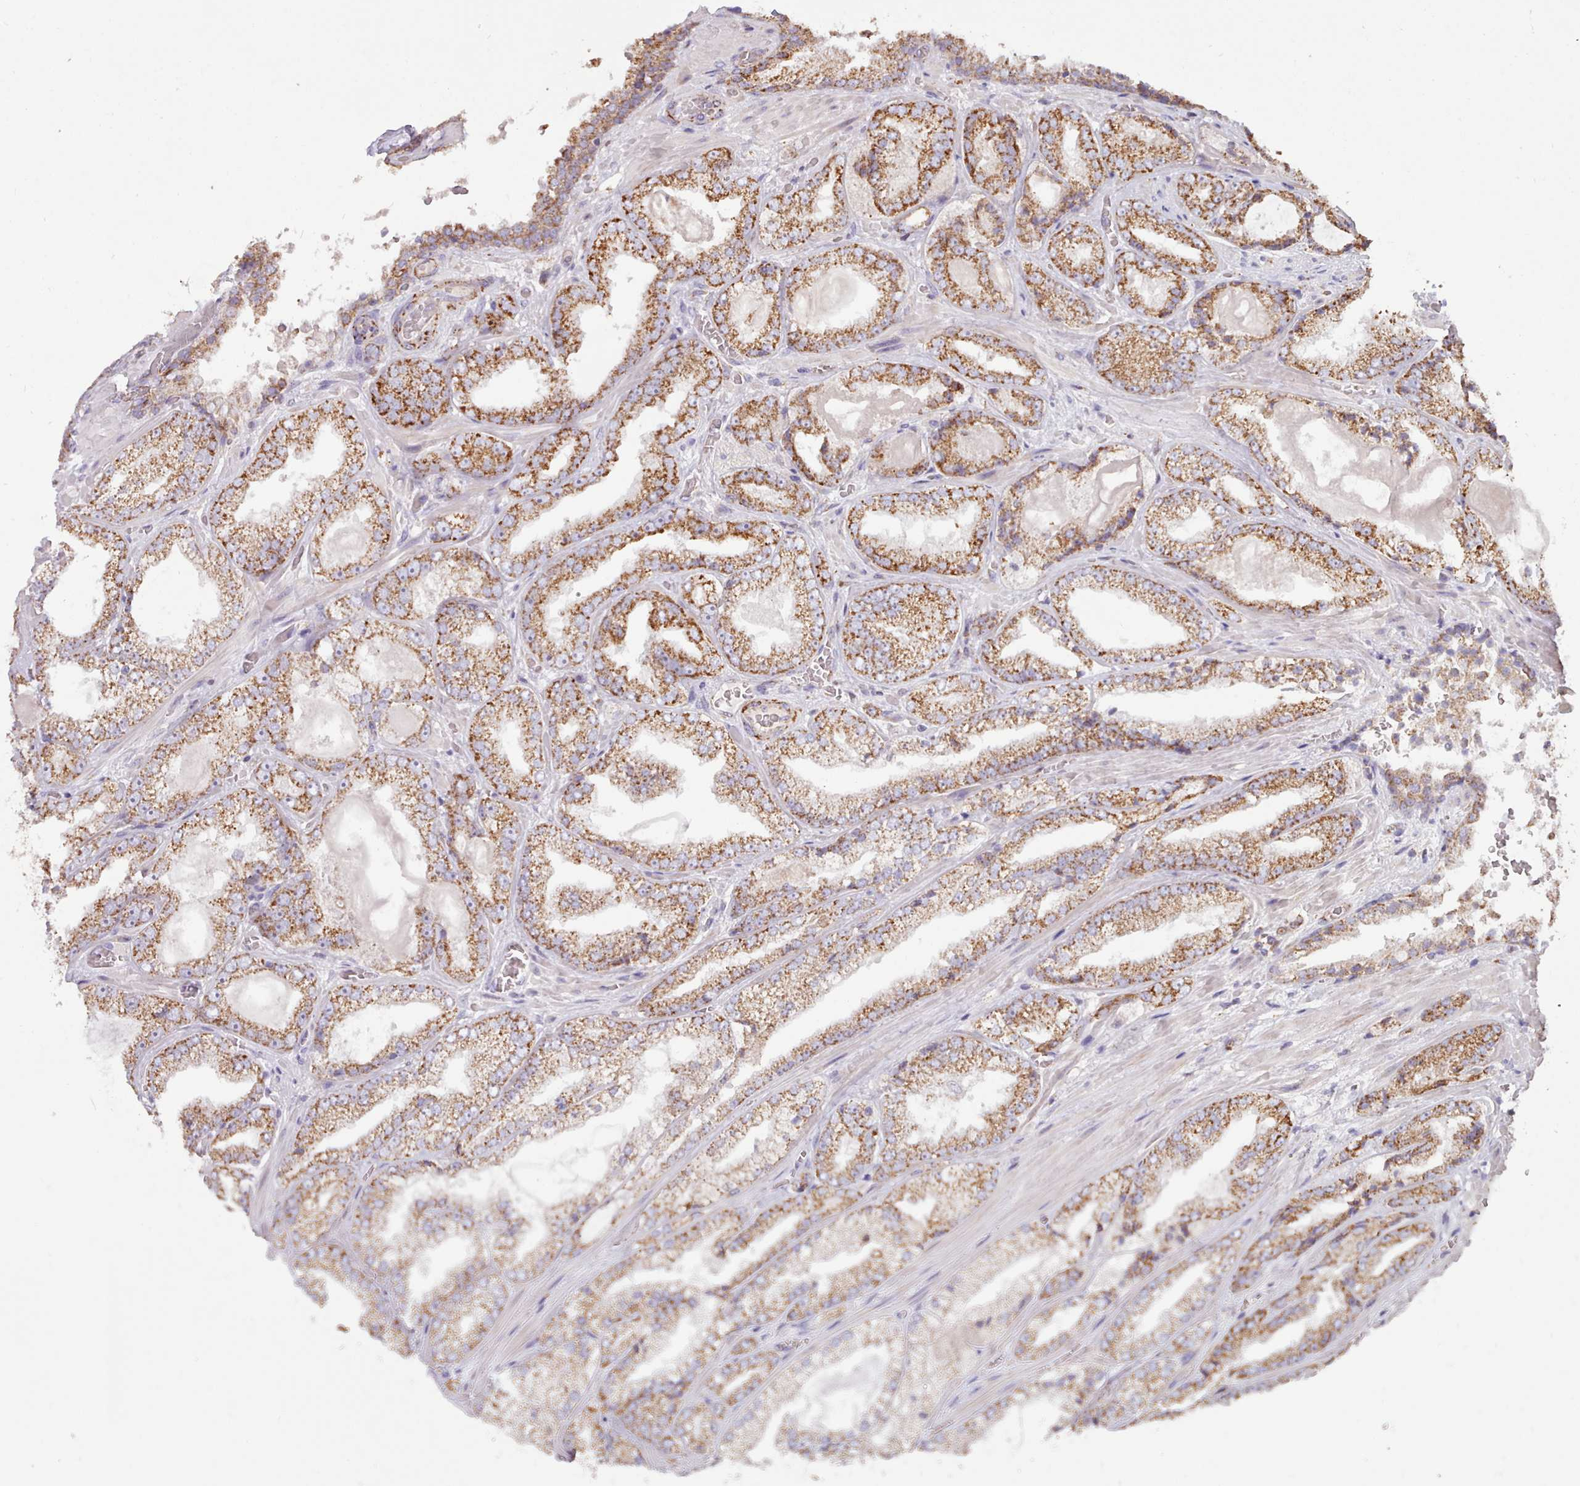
{"staining": {"intensity": "moderate", "quantity": ">75%", "location": "cytoplasmic/membranous"}, "tissue": "prostate cancer", "cell_type": "Tumor cells", "image_type": "cancer", "snomed": [{"axis": "morphology", "description": "Adenocarcinoma, Low grade"}, {"axis": "topography", "description": "Prostate"}], "caption": "Approximately >75% of tumor cells in prostate adenocarcinoma (low-grade) exhibit moderate cytoplasmic/membranous protein staining as visualized by brown immunohistochemical staining.", "gene": "HSDL2", "patient": {"sex": "male", "age": 57}}